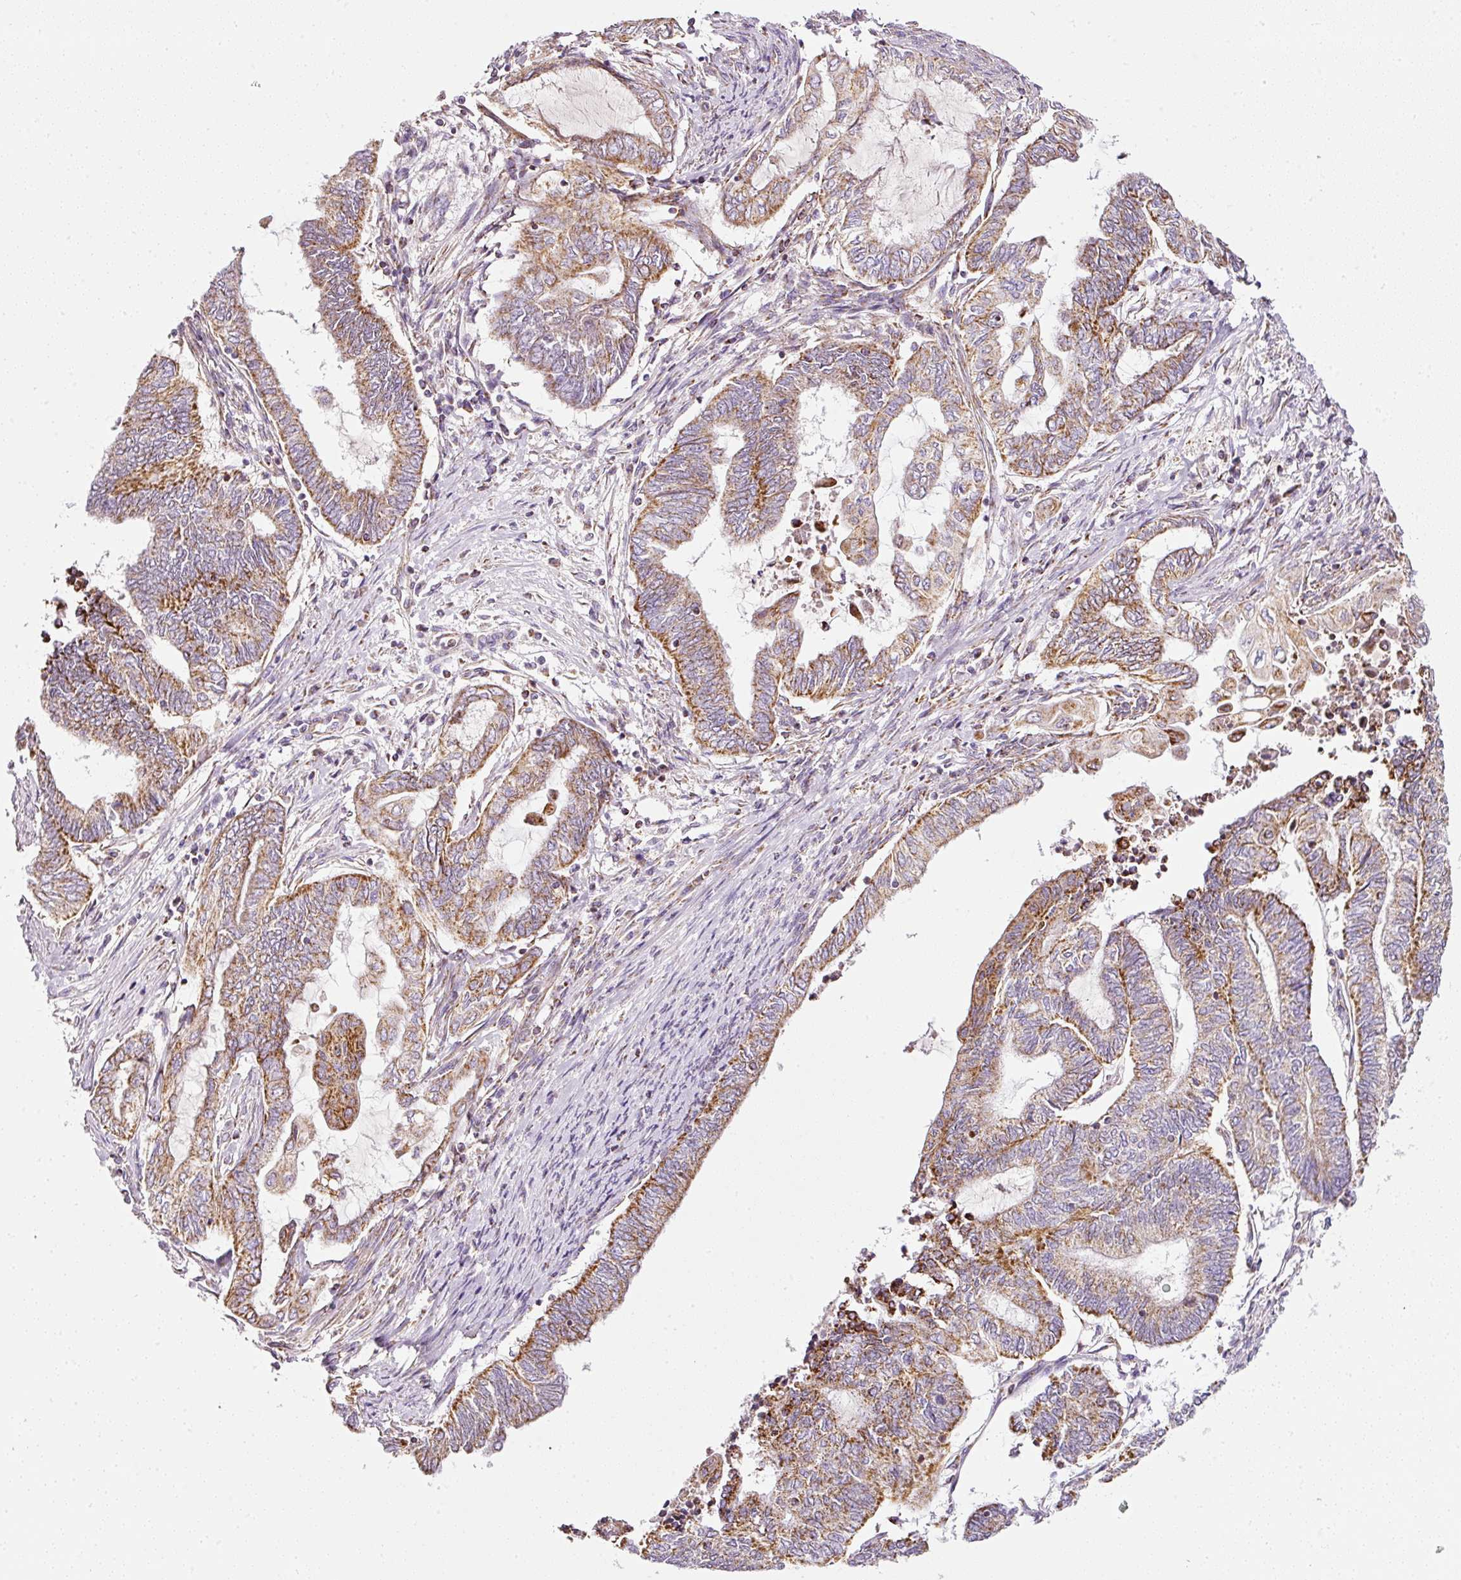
{"staining": {"intensity": "moderate", "quantity": ">75%", "location": "cytoplasmic/membranous"}, "tissue": "endometrial cancer", "cell_type": "Tumor cells", "image_type": "cancer", "snomed": [{"axis": "morphology", "description": "Adenocarcinoma, NOS"}, {"axis": "topography", "description": "Uterus"}, {"axis": "topography", "description": "Endometrium"}], "caption": "This is an image of IHC staining of endometrial cancer (adenocarcinoma), which shows moderate staining in the cytoplasmic/membranous of tumor cells.", "gene": "SDHA", "patient": {"sex": "female", "age": 70}}